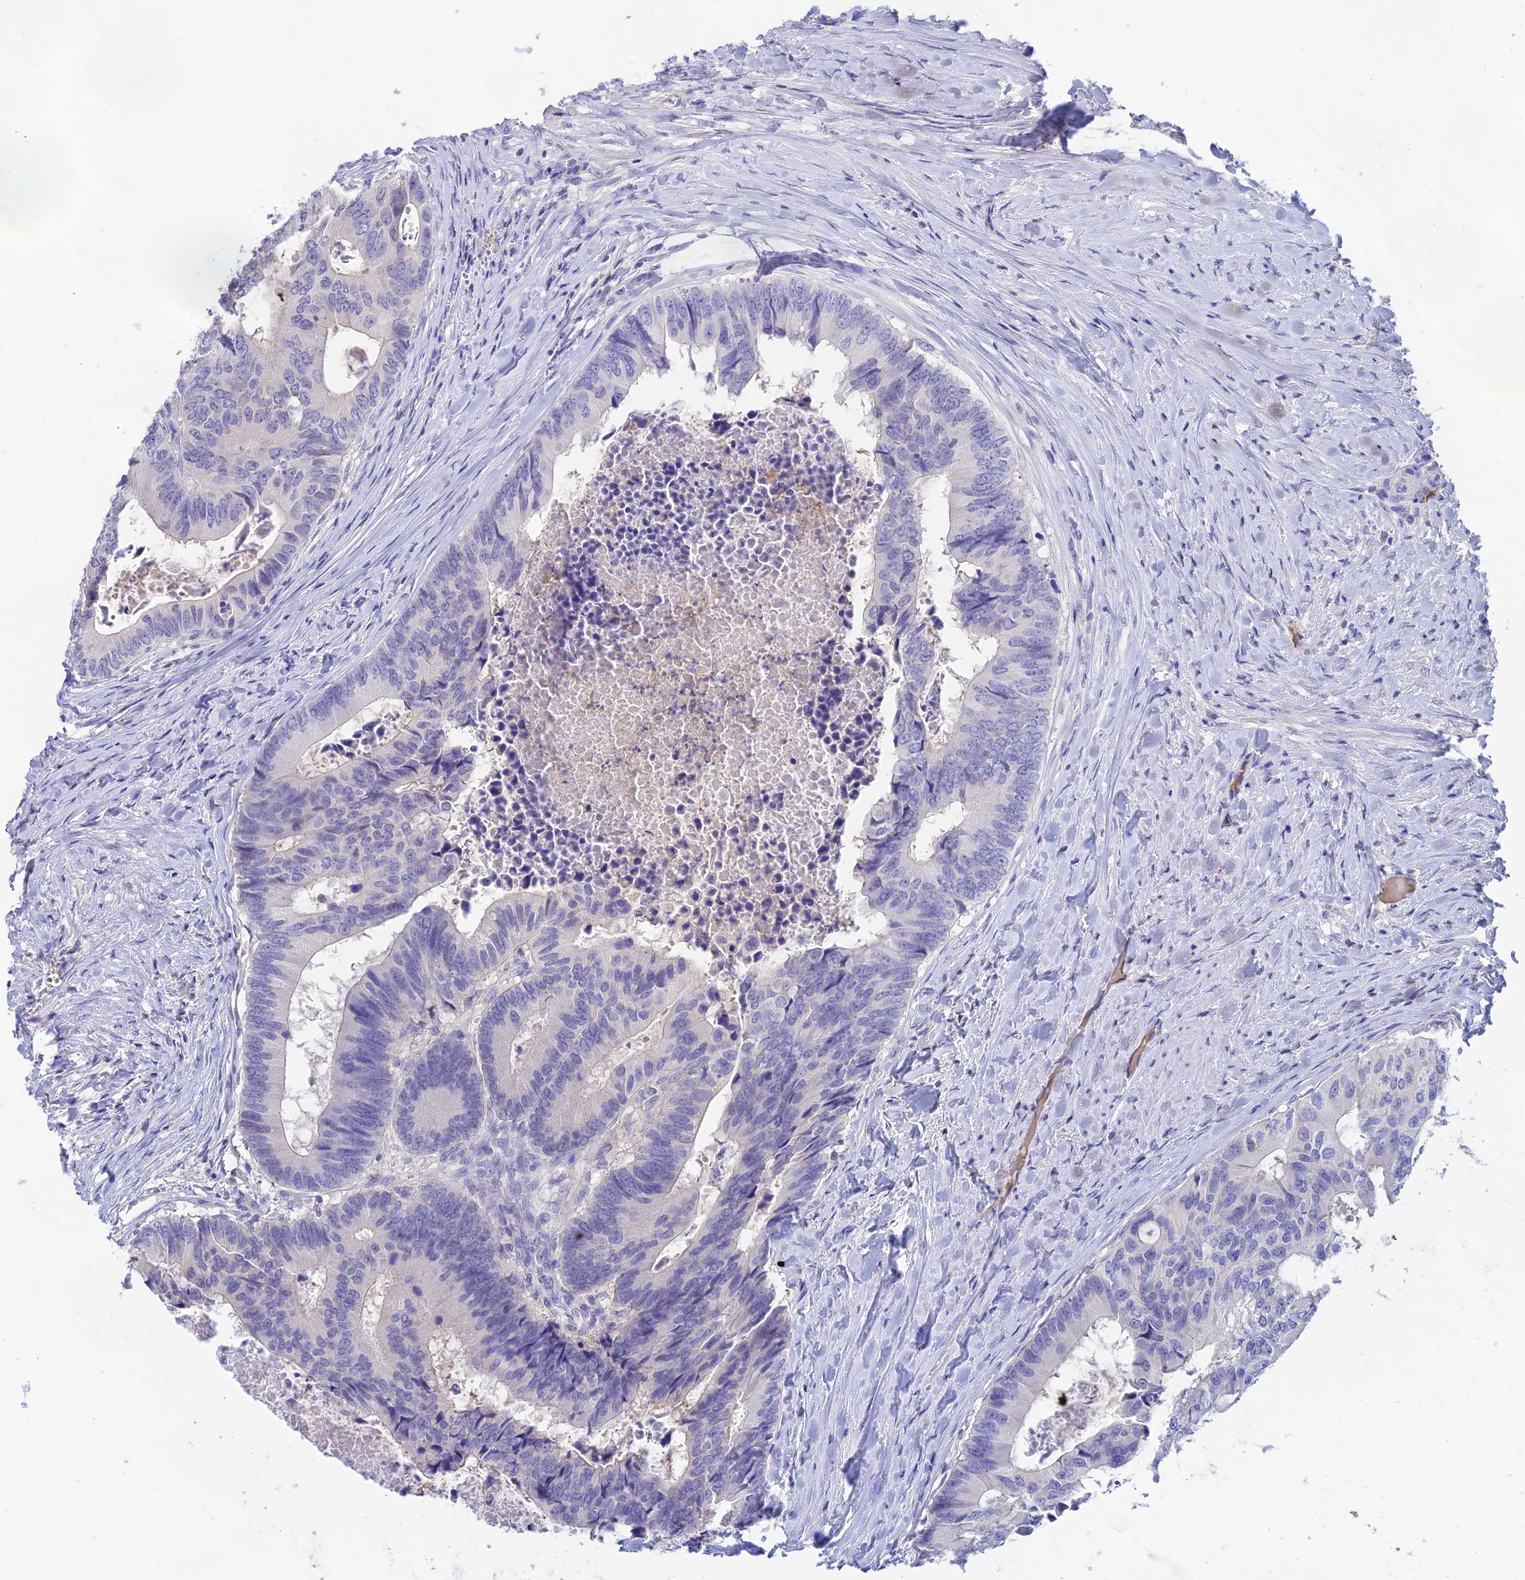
{"staining": {"intensity": "negative", "quantity": "none", "location": "none"}, "tissue": "colorectal cancer", "cell_type": "Tumor cells", "image_type": "cancer", "snomed": [{"axis": "morphology", "description": "Adenocarcinoma, NOS"}, {"axis": "topography", "description": "Colon"}], "caption": "Immunohistochemistry (IHC) histopathology image of human colorectal cancer stained for a protein (brown), which exhibits no expression in tumor cells.", "gene": "HDHD2", "patient": {"sex": "male", "age": 85}}